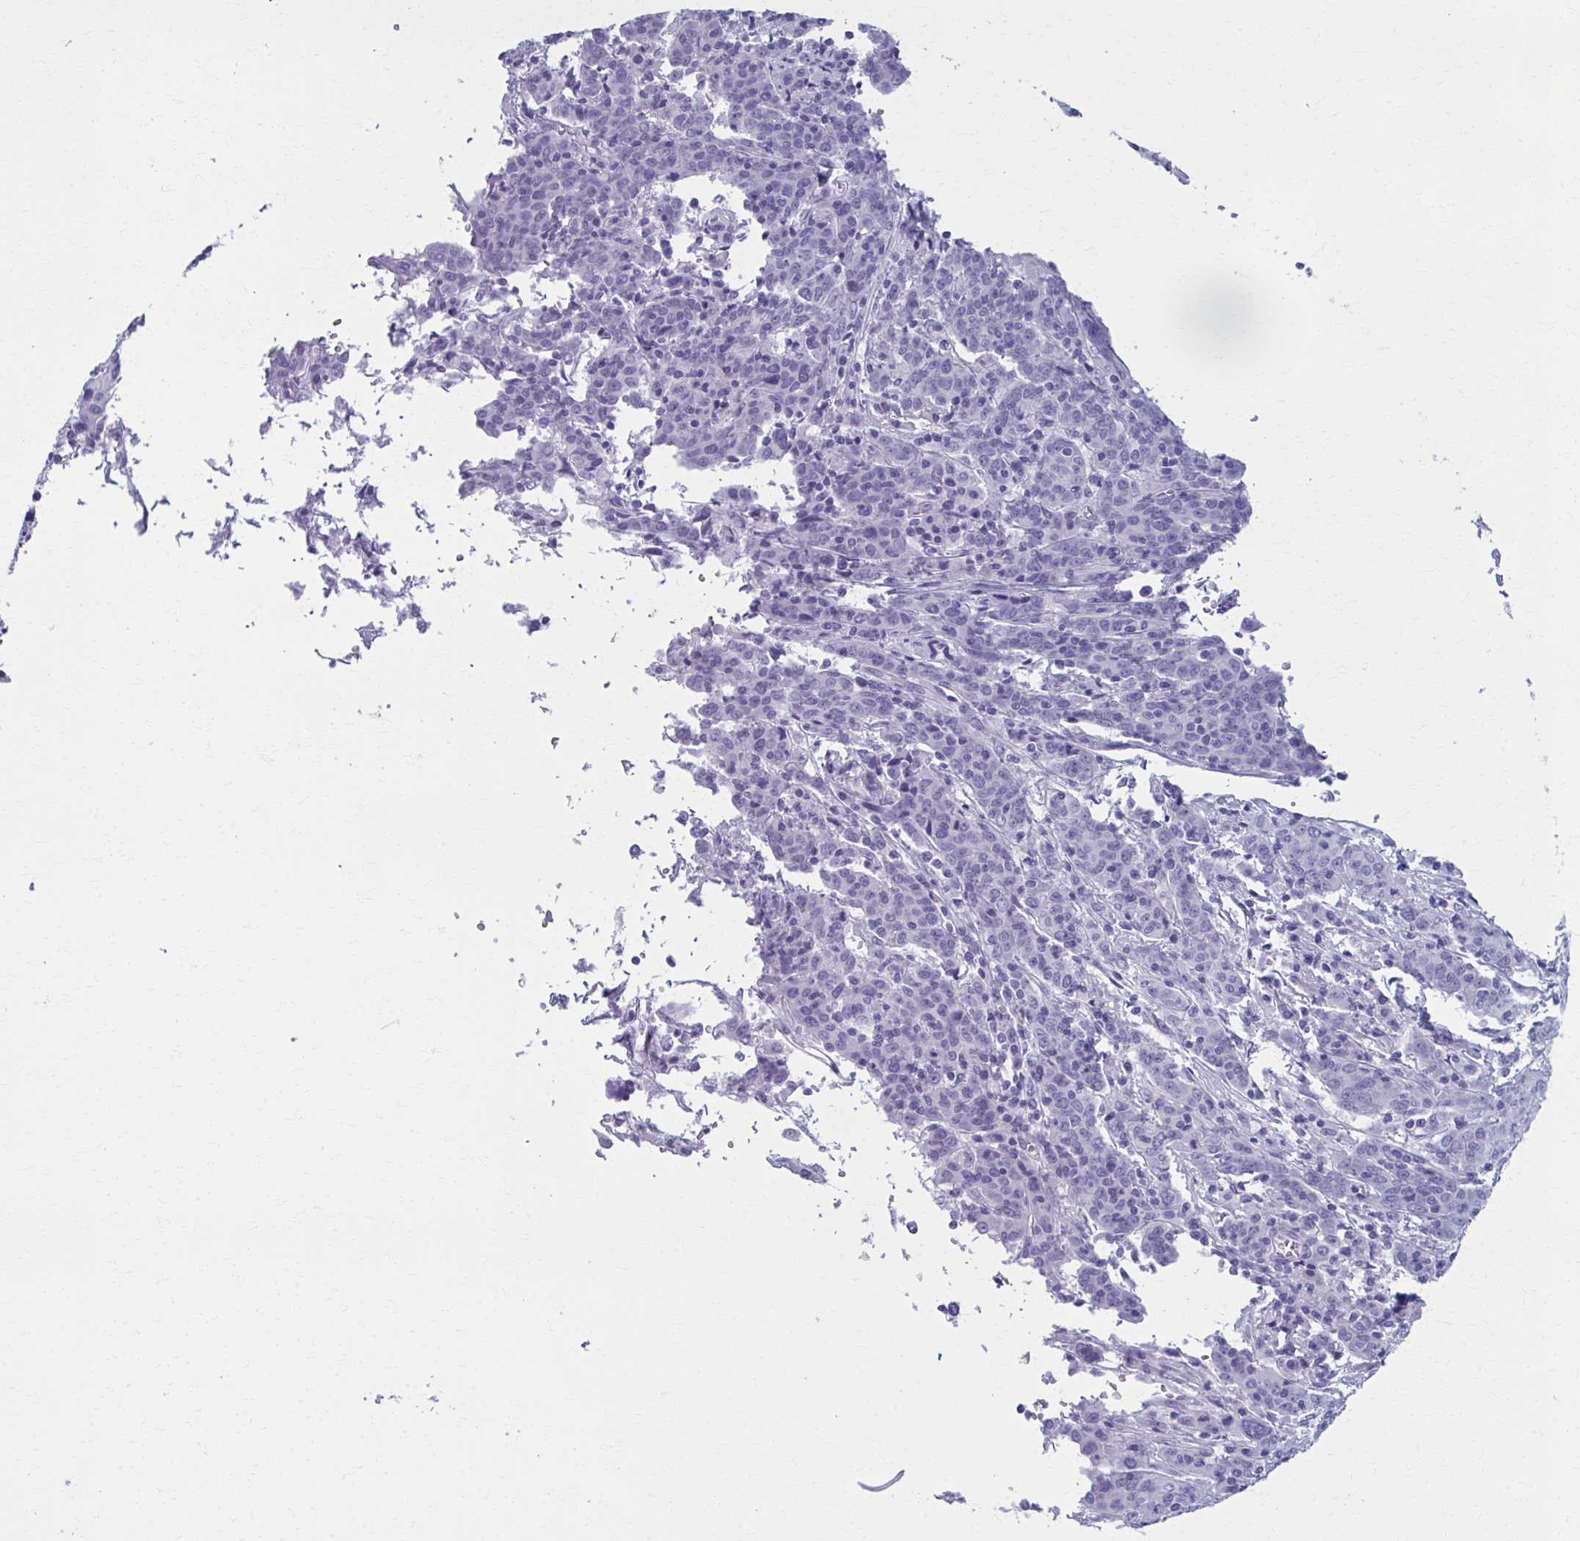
{"staining": {"intensity": "negative", "quantity": "none", "location": "none"}, "tissue": "cervical cancer", "cell_type": "Tumor cells", "image_type": "cancer", "snomed": [{"axis": "morphology", "description": "Squamous cell carcinoma, NOS"}, {"axis": "topography", "description": "Cervix"}], "caption": "IHC image of neoplastic tissue: human cervical squamous cell carcinoma stained with DAB reveals no significant protein staining in tumor cells. (Stains: DAB (3,3'-diaminobenzidine) IHC with hematoxylin counter stain, Microscopy: brightfield microscopy at high magnification).", "gene": "MPLKIP", "patient": {"sex": "female", "age": 67}}